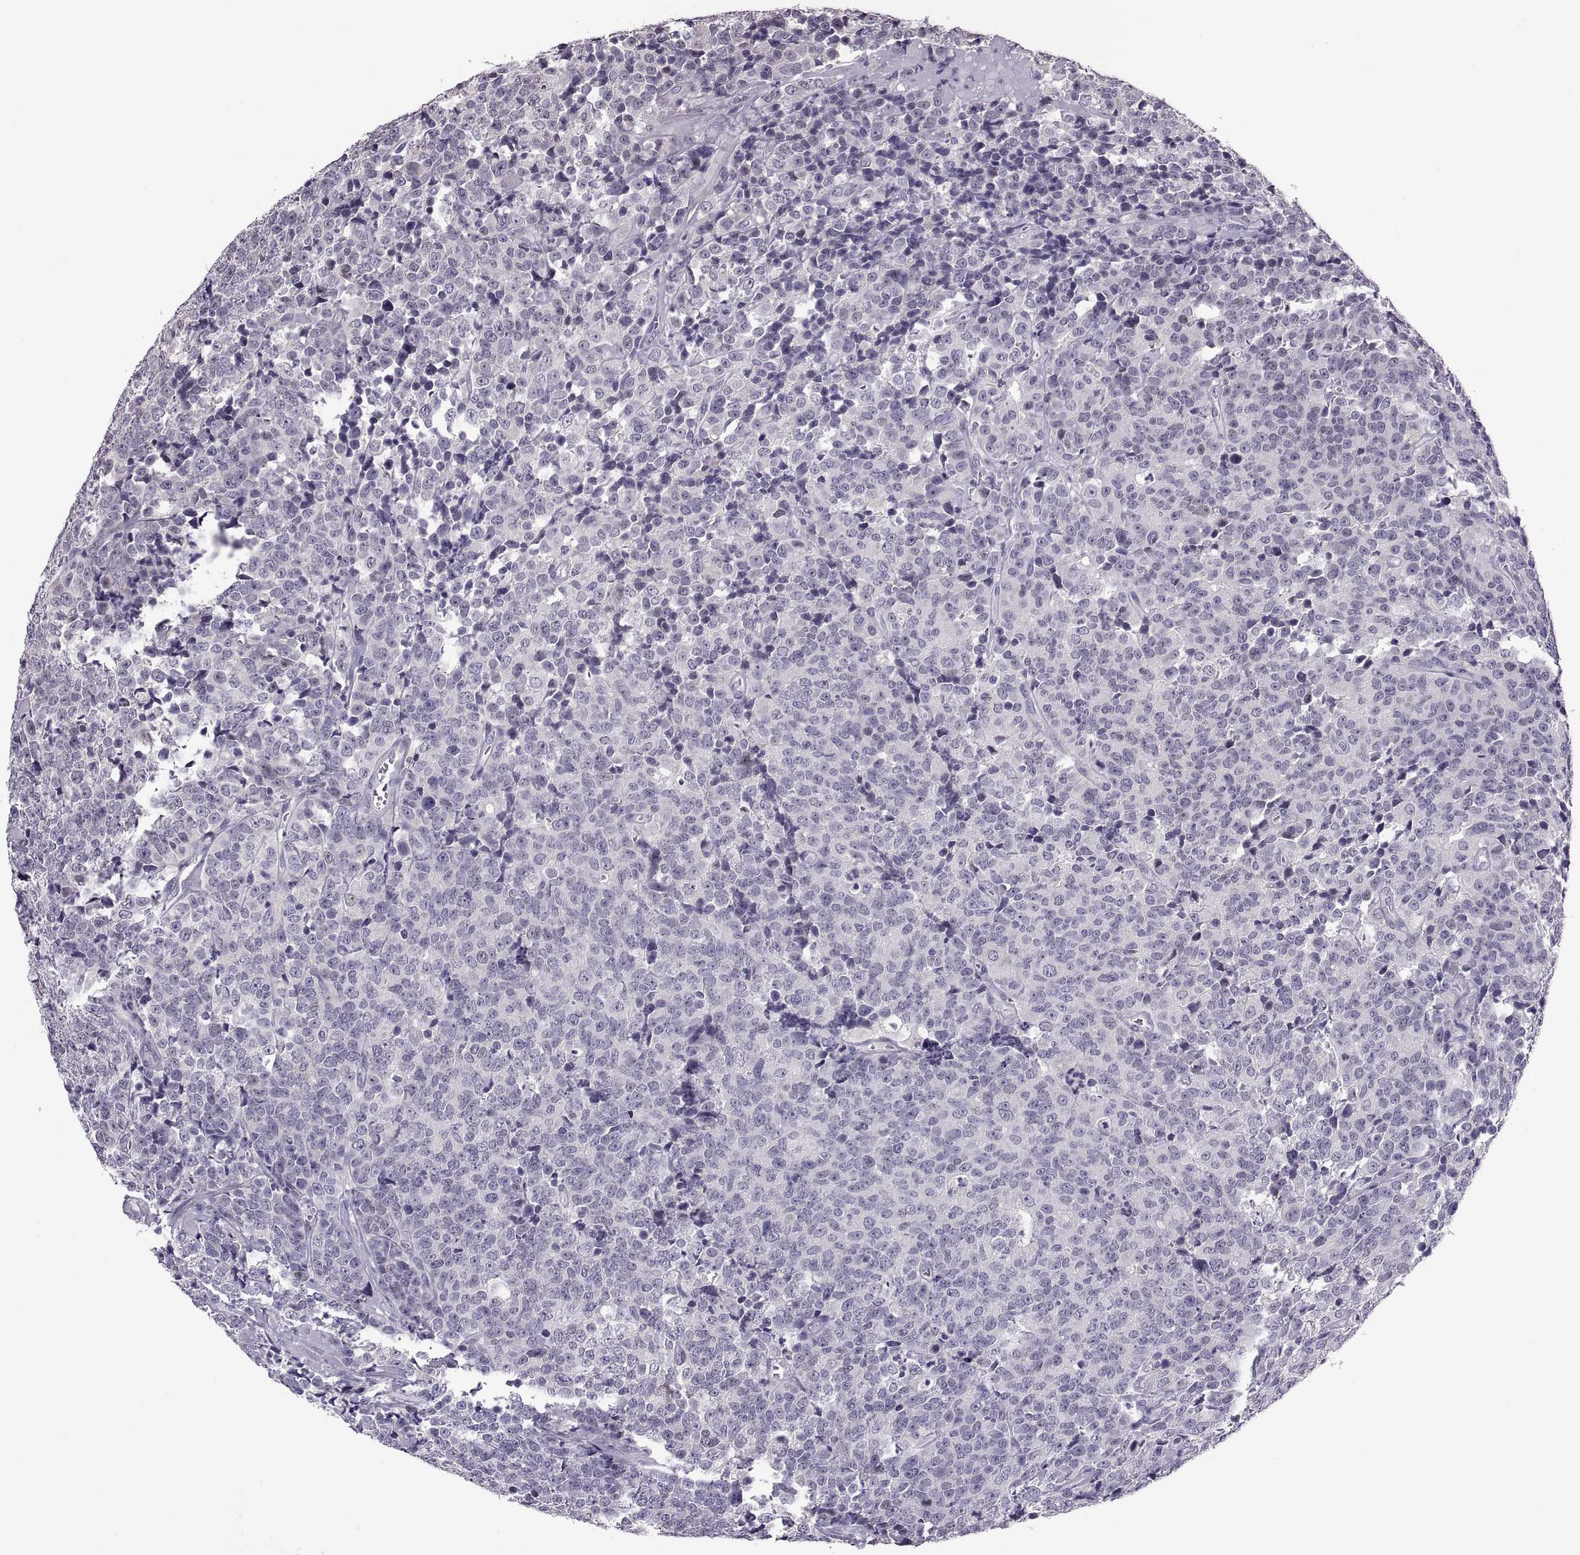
{"staining": {"intensity": "negative", "quantity": "none", "location": "none"}, "tissue": "prostate cancer", "cell_type": "Tumor cells", "image_type": "cancer", "snomed": [{"axis": "morphology", "description": "Adenocarcinoma, NOS"}, {"axis": "topography", "description": "Prostate"}], "caption": "An immunohistochemistry micrograph of prostate adenocarcinoma is shown. There is no staining in tumor cells of prostate adenocarcinoma. (Brightfield microscopy of DAB (3,3'-diaminobenzidine) immunohistochemistry (IHC) at high magnification).", "gene": "MAGEB18", "patient": {"sex": "male", "age": 67}}